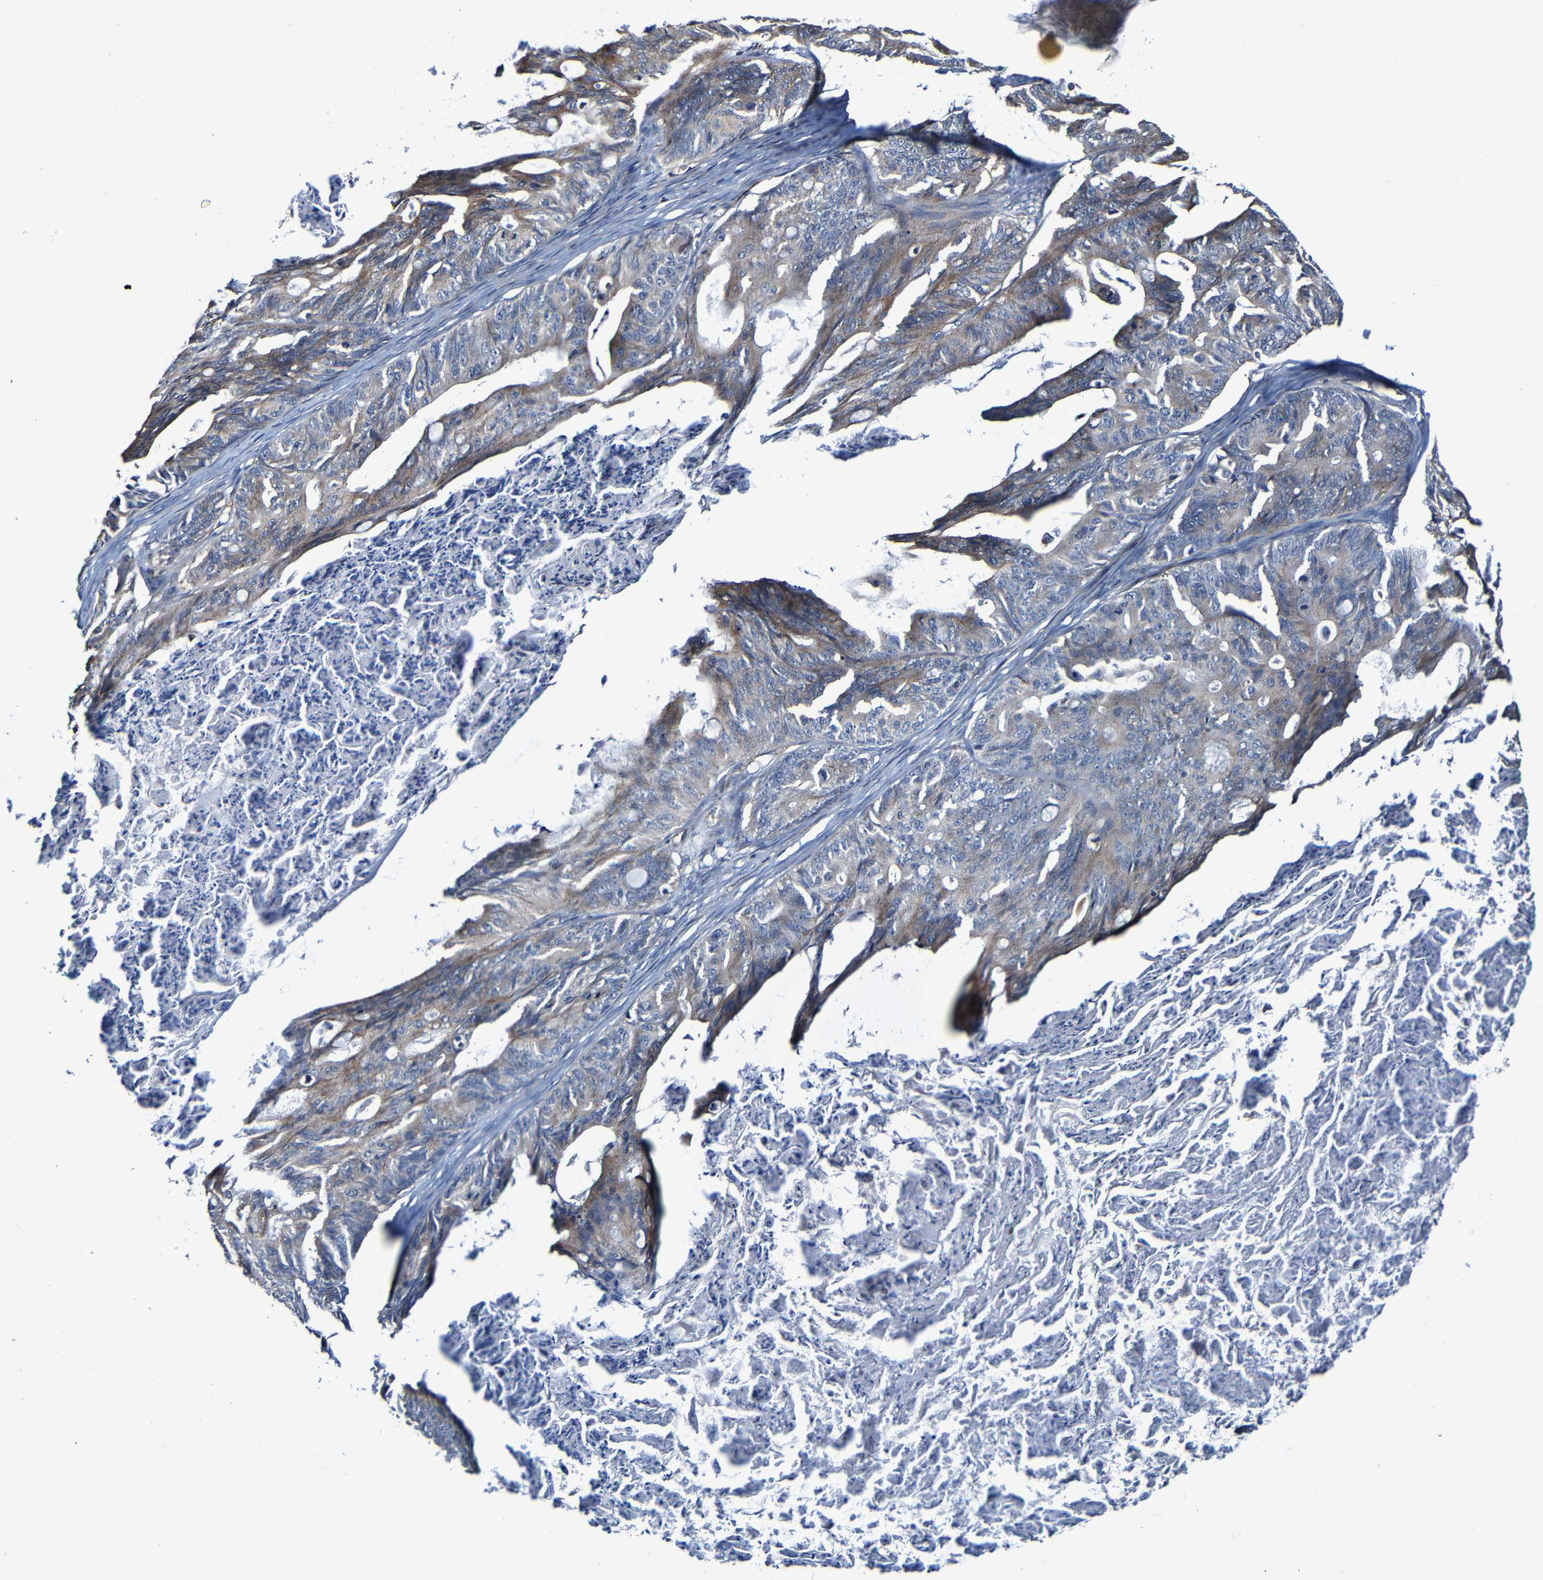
{"staining": {"intensity": "weak", "quantity": "25%-75%", "location": "cytoplasmic/membranous"}, "tissue": "ovarian cancer", "cell_type": "Tumor cells", "image_type": "cancer", "snomed": [{"axis": "morphology", "description": "Cystadenocarcinoma, mucinous, NOS"}, {"axis": "topography", "description": "Ovary"}], "caption": "Mucinous cystadenocarcinoma (ovarian) tissue displays weak cytoplasmic/membranous expression in about 25%-75% of tumor cells", "gene": "ADAM15", "patient": {"sex": "female", "age": 37}}